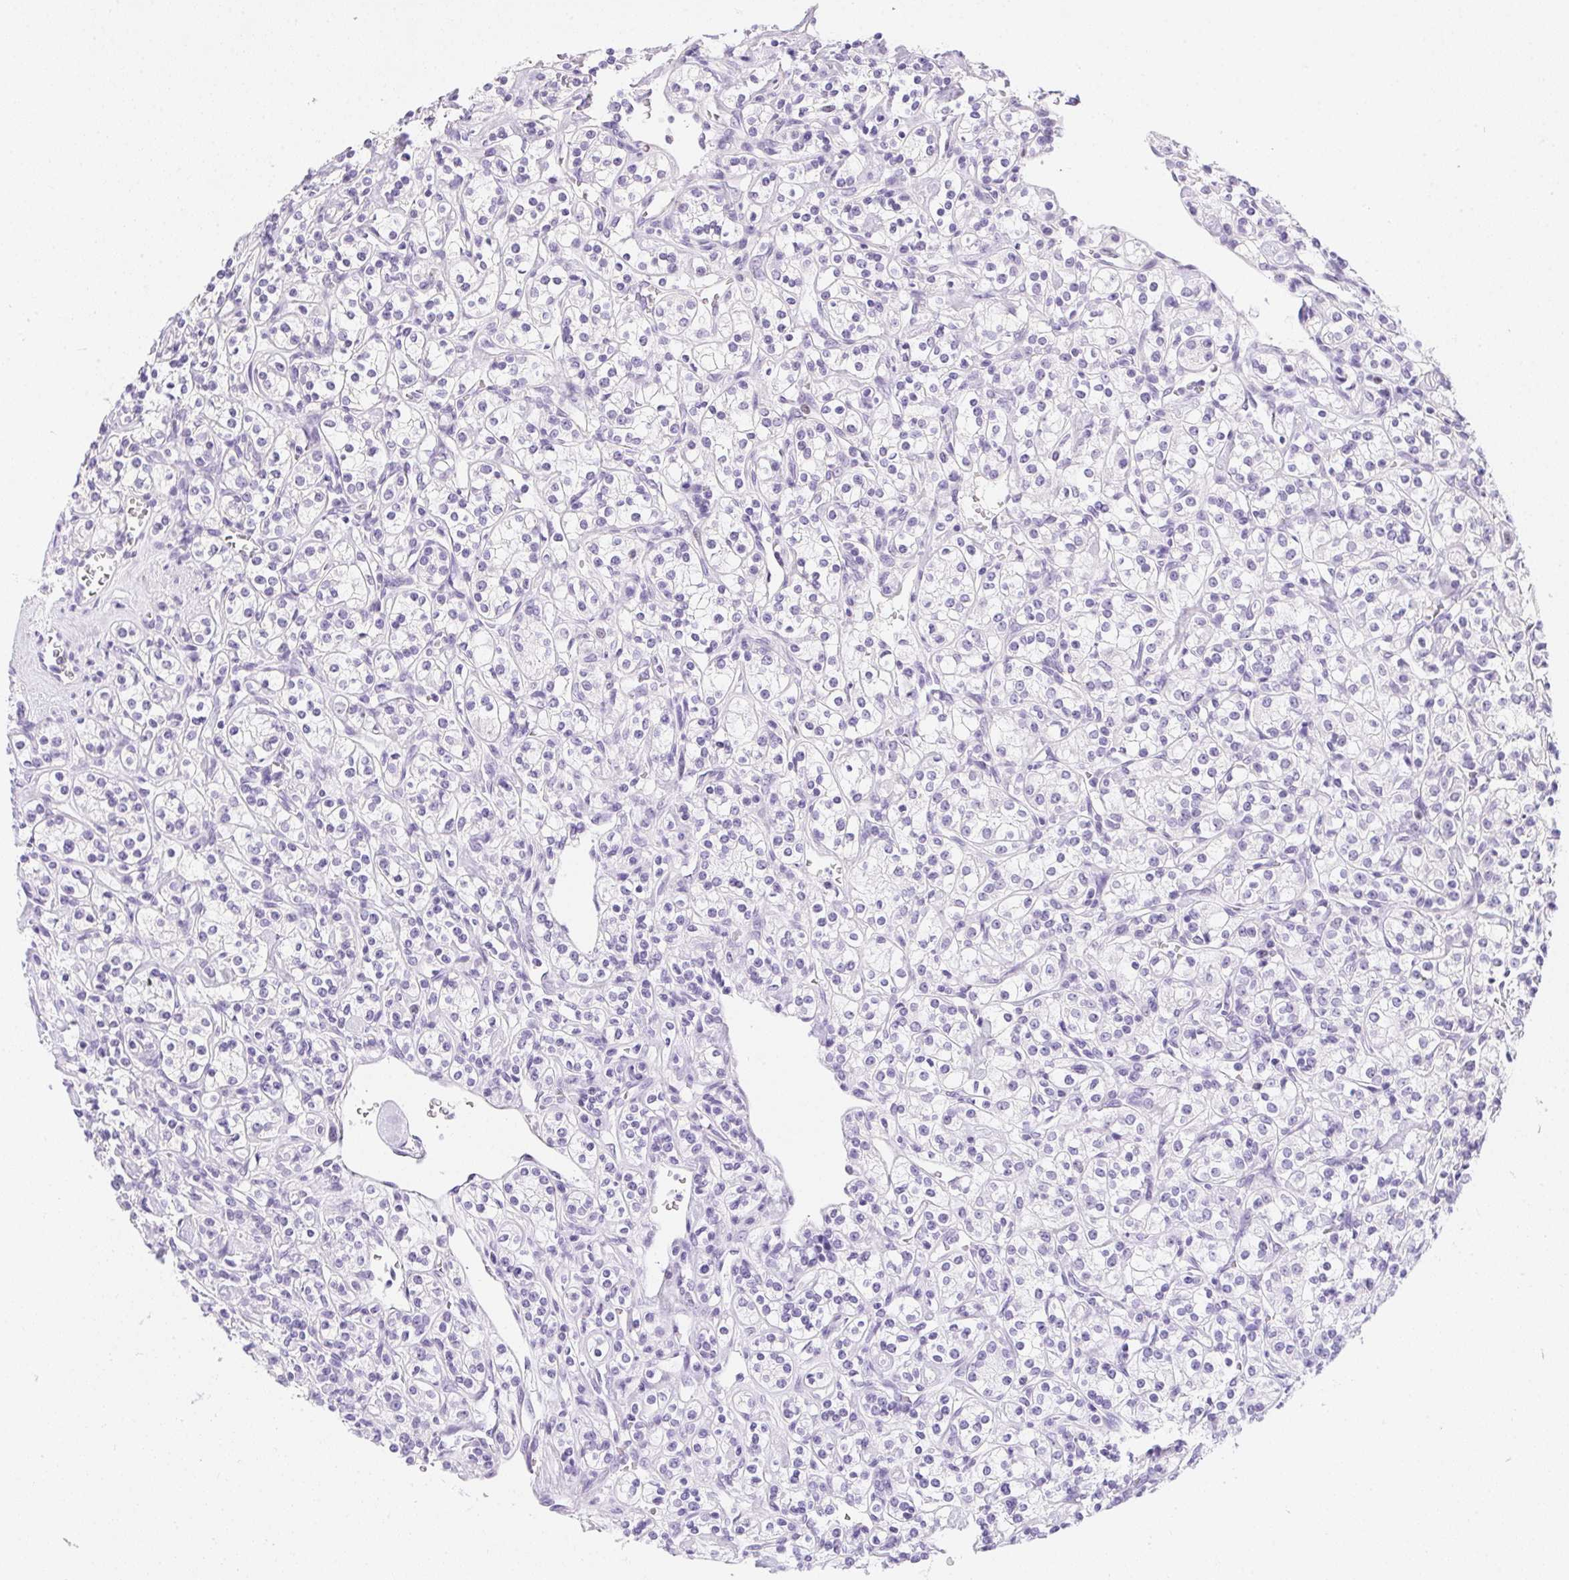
{"staining": {"intensity": "negative", "quantity": "none", "location": "none"}, "tissue": "renal cancer", "cell_type": "Tumor cells", "image_type": "cancer", "snomed": [{"axis": "morphology", "description": "Adenocarcinoma, NOS"}, {"axis": "topography", "description": "Kidney"}], "caption": "This photomicrograph is of renal cancer (adenocarcinoma) stained with IHC to label a protein in brown with the nuclei are counter-stained blue. There is no staining in tumor cells.", "gene": "HELLS", "patient": {"sex": "male", "age": 77}}